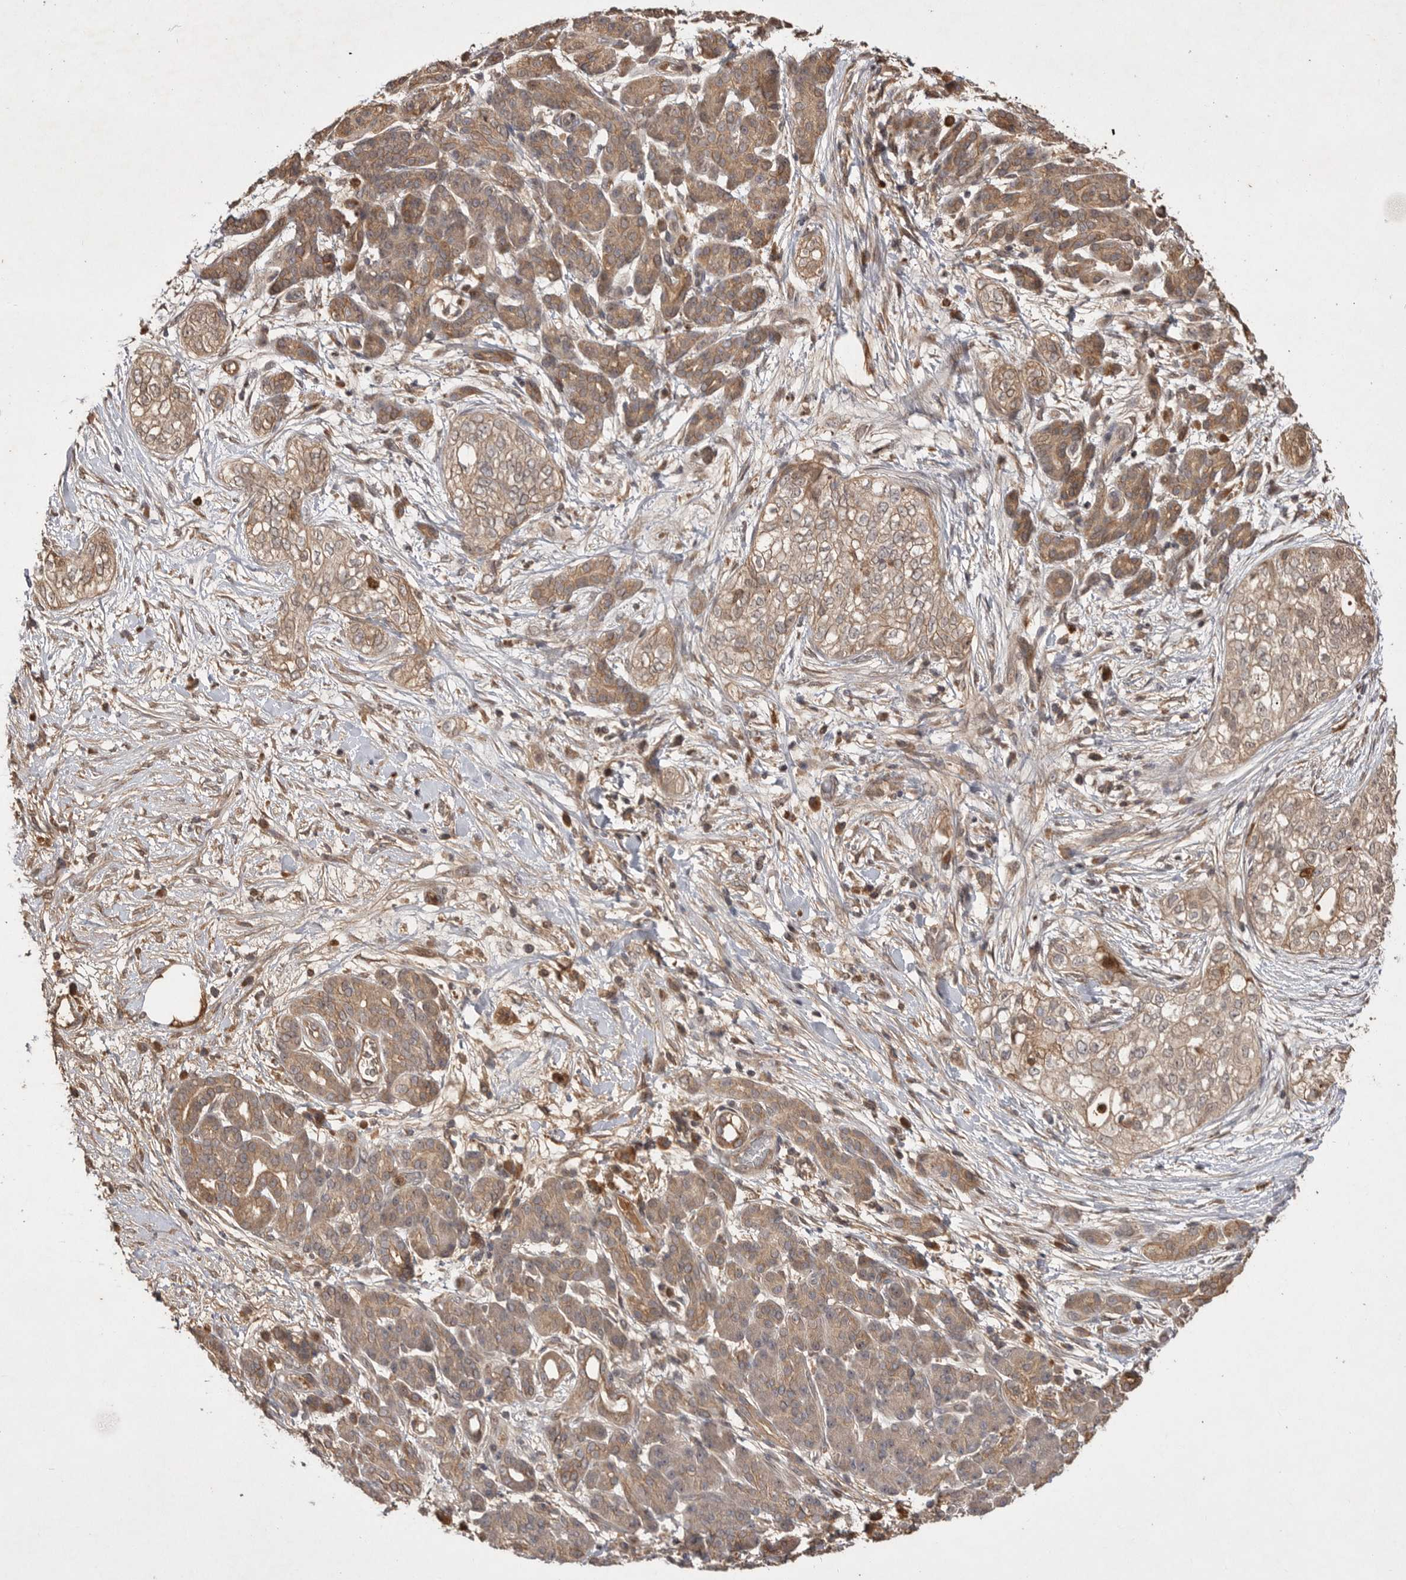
{"staining": {"intensity": "weak", "quantity": ">75%", "location": "cytoplasmic/membranous"}, "tissue": "pancreatic cancer", "cell_type": "Tumor cells", "image_type": "cancer", "snomed": [{"axis": "morphology", "description": "Adenocarcinoma, NOS"}, {"axis": "topography", "description": "Pancreas"}], "caption": "Protein staining shows weak cytoplasmic/membranous positivity in approximately >75% of tumor cells in adenocarcinoma (pancreatic). (DAB = brown stain, brightfield microscopy at high magnification).", "gene": "VN1R4", "patient": {"sex": "male", "age": 72}}